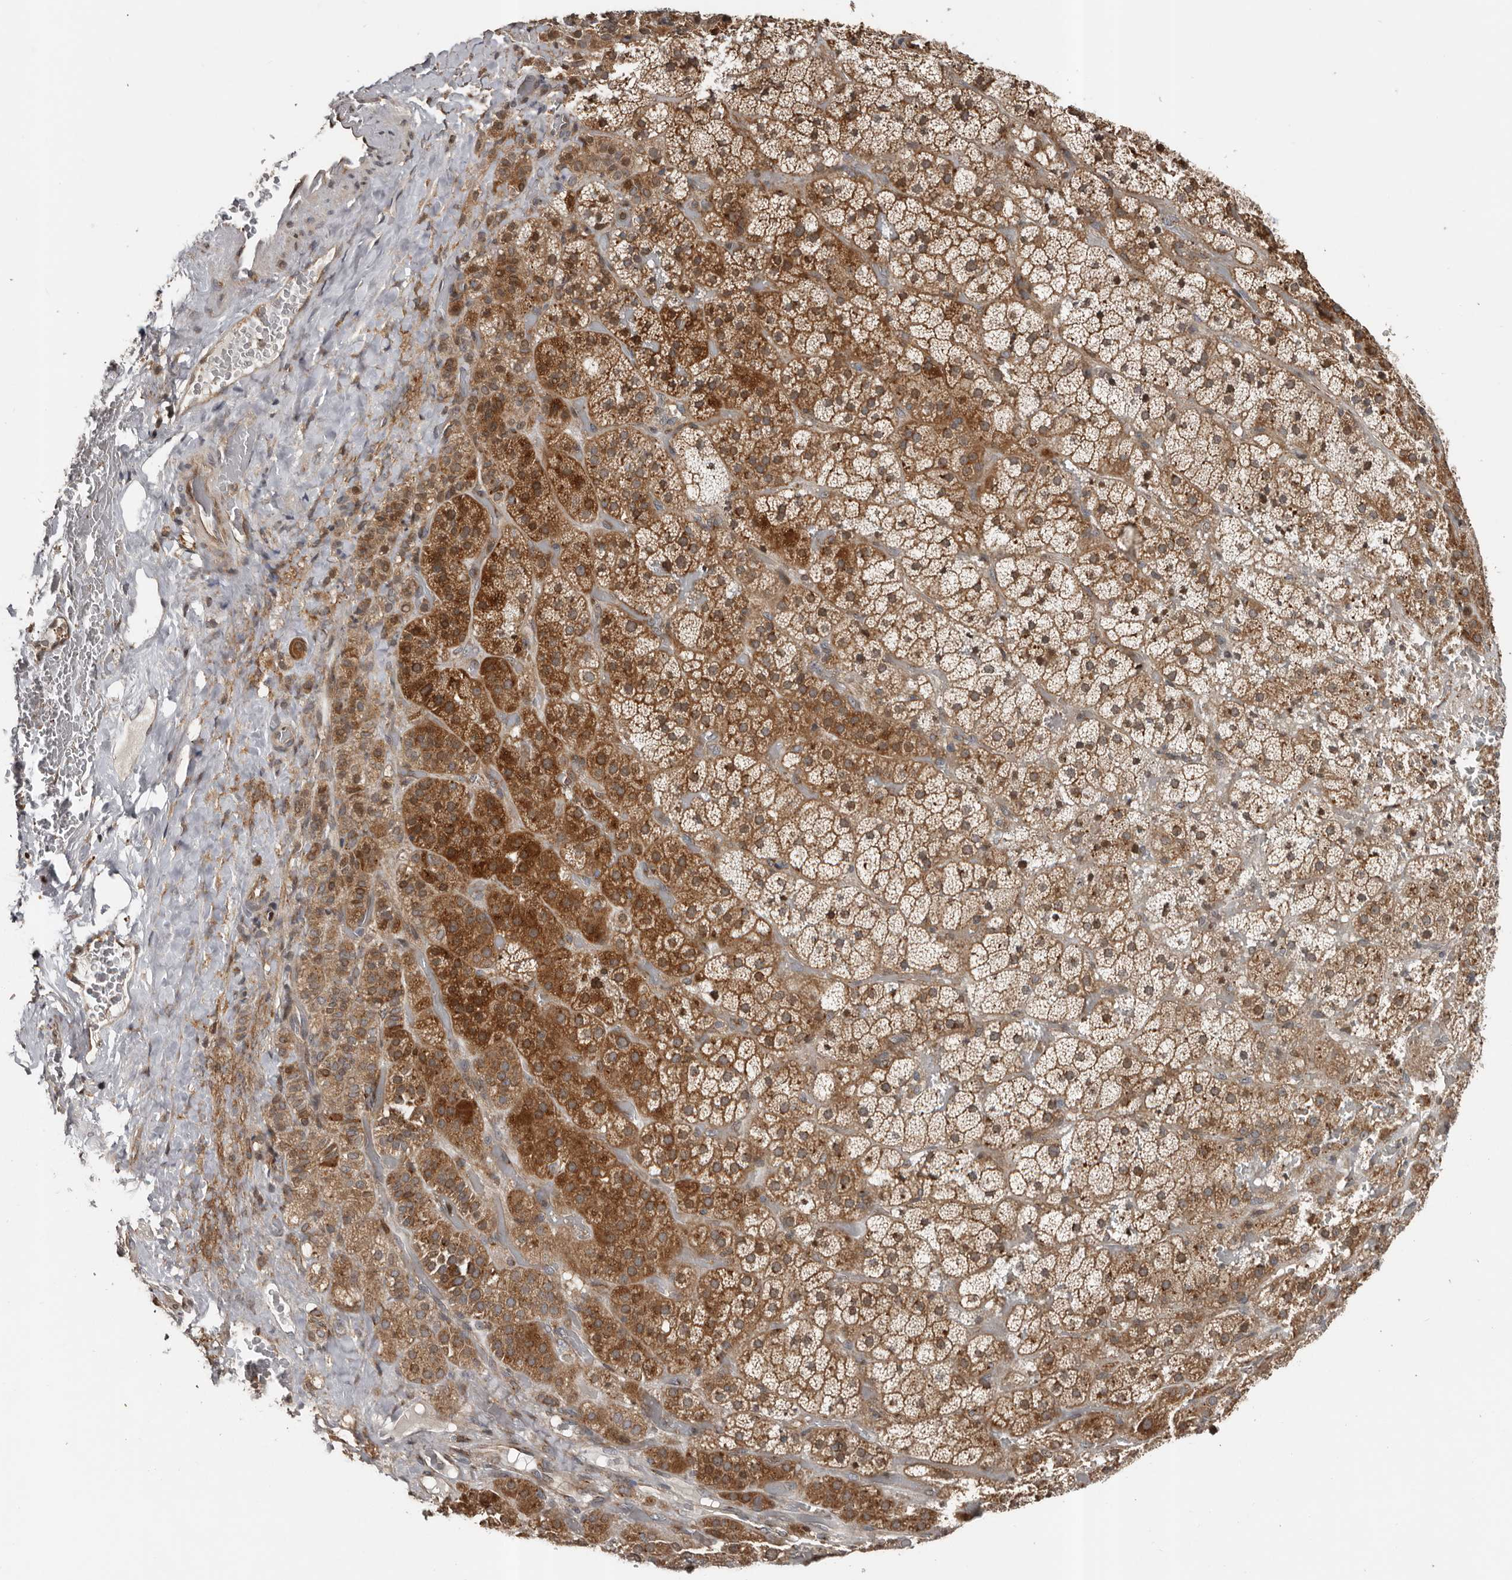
{"staining": {"intensity": "strong", "quantity": ">75%", "location": "cytoplasmic/membranous,nuclear"}, "tissue": "adrenal gland", "cell_type": "Glandular cells", "image_type": "normal", "snomed": [{"axis": "morphology", "description": "Normal tissue, NOS"}, {"axis": "topography", "description": "Adrenal gland"}], "caption": "Immunohistochemical staining of benign adrenal gland exhibits strong cytoplasmic/membranous,nuclear protein expression in approximately >75% of glandular cells. (Stains: DAB in brown, nuclei in blue, Microscopy: brightfield microscopy at high magnification).", "gene": "CCDC190", "patient": {"sex": "male", "age": 57}}